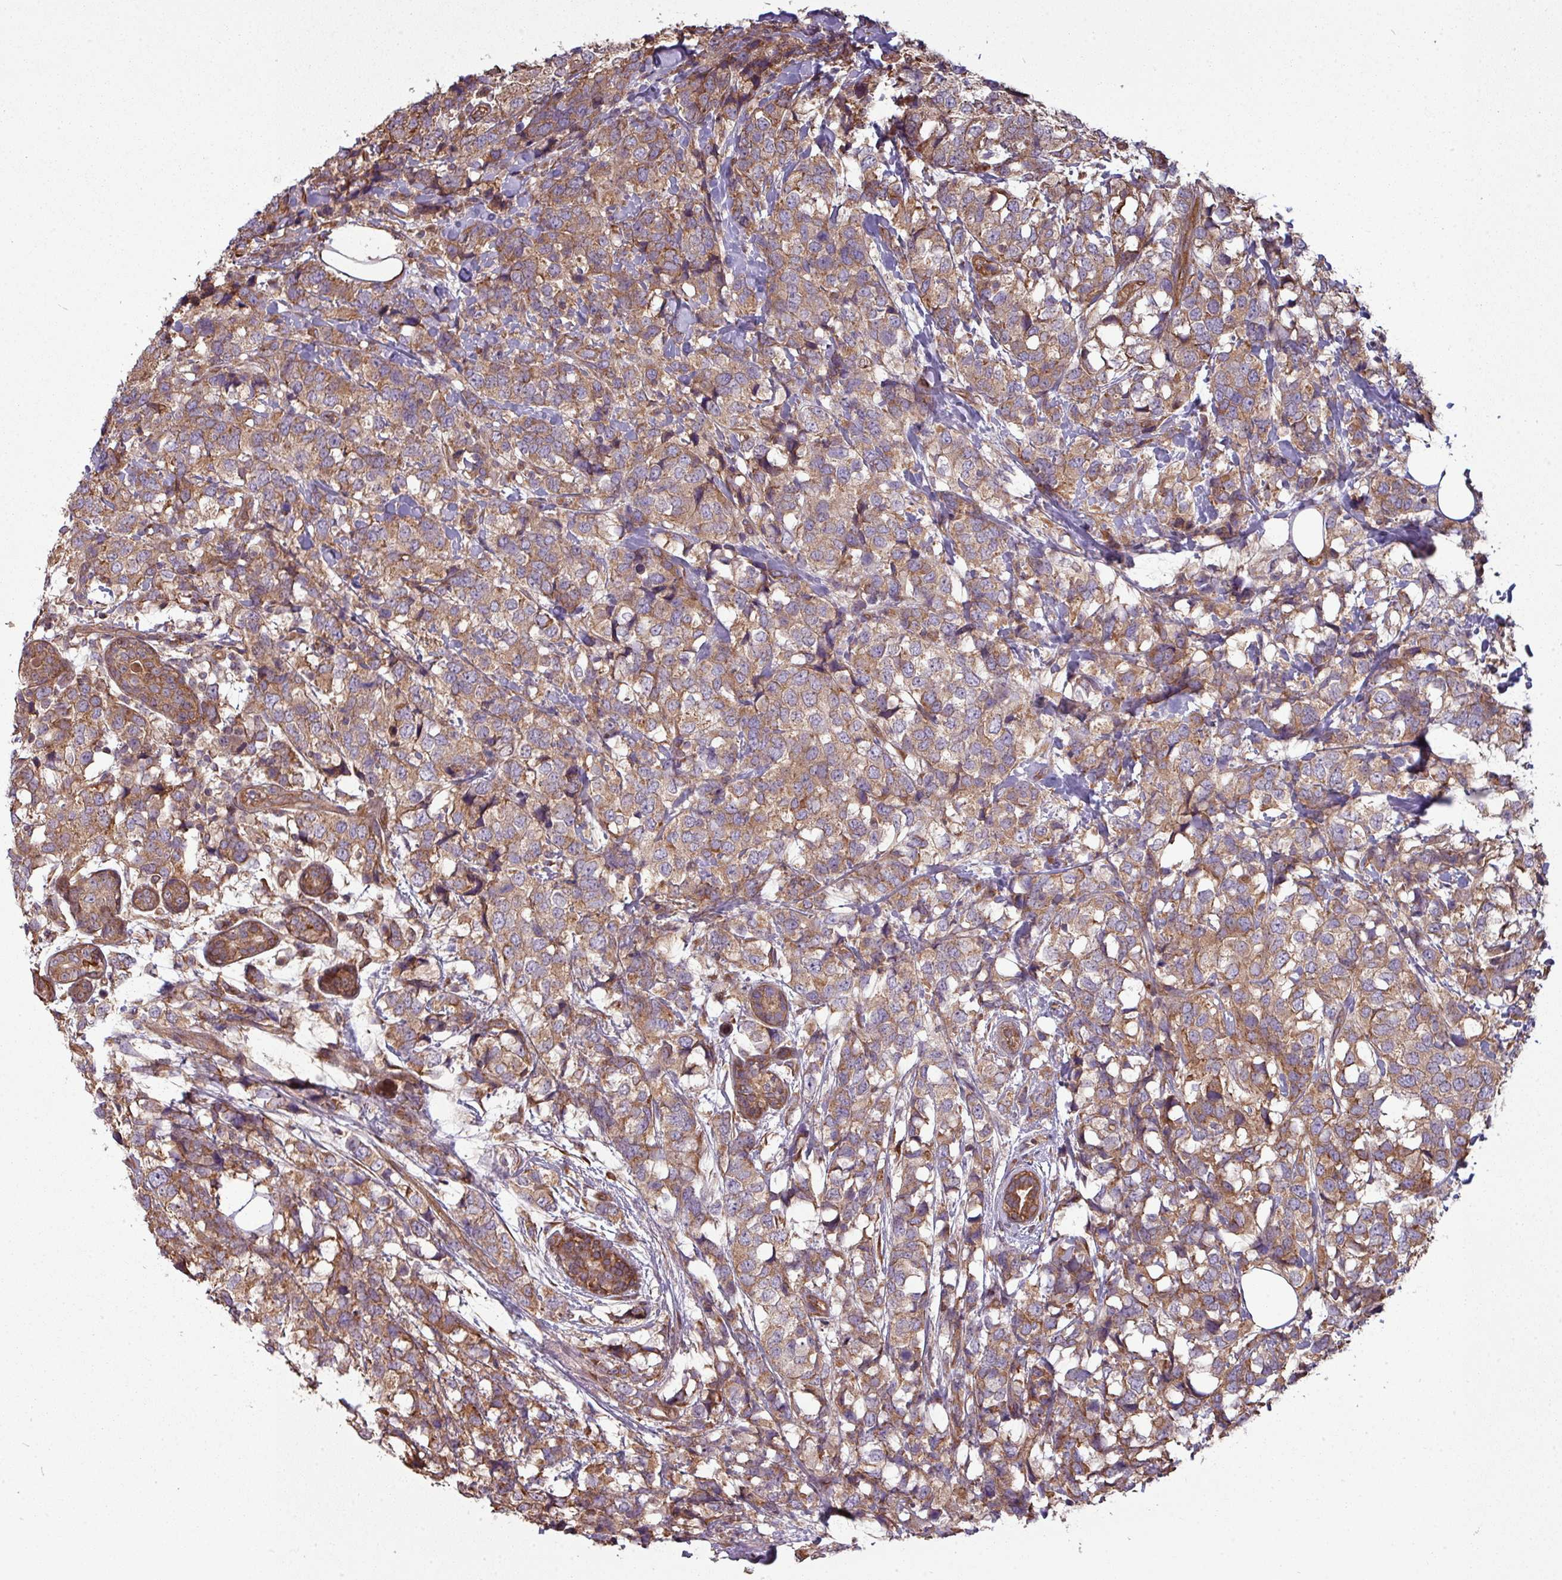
{"staining": {"intensity": "moderate", "quantity": ">75%", "location": "cytoplasmic/membranous"}, "tissue": "breast cancer", "cell_type": "Tumor cells", "image_type": "cancer", "snomed": [{"axis": "morphology", "description": "Lobular carcinoma"}, {"axis": "topography", "description": "Breast"}], "caption": "High-magnification brightfield microscopy of breast cancer stained with DAB (brown) and counterstained with hematoxylin (blue). tumor cells exhibit moderate cytoplasmic/membranous expression is present in approximately>75% of cells. (Stains: DAB (3,3'-diaminobenzidine) in brown, nuclei in blue, Microscopy: brightfield microscopy at high magnification).", "gene": "SNRNP25", "patient": {"sex": "female", "age": 59}}